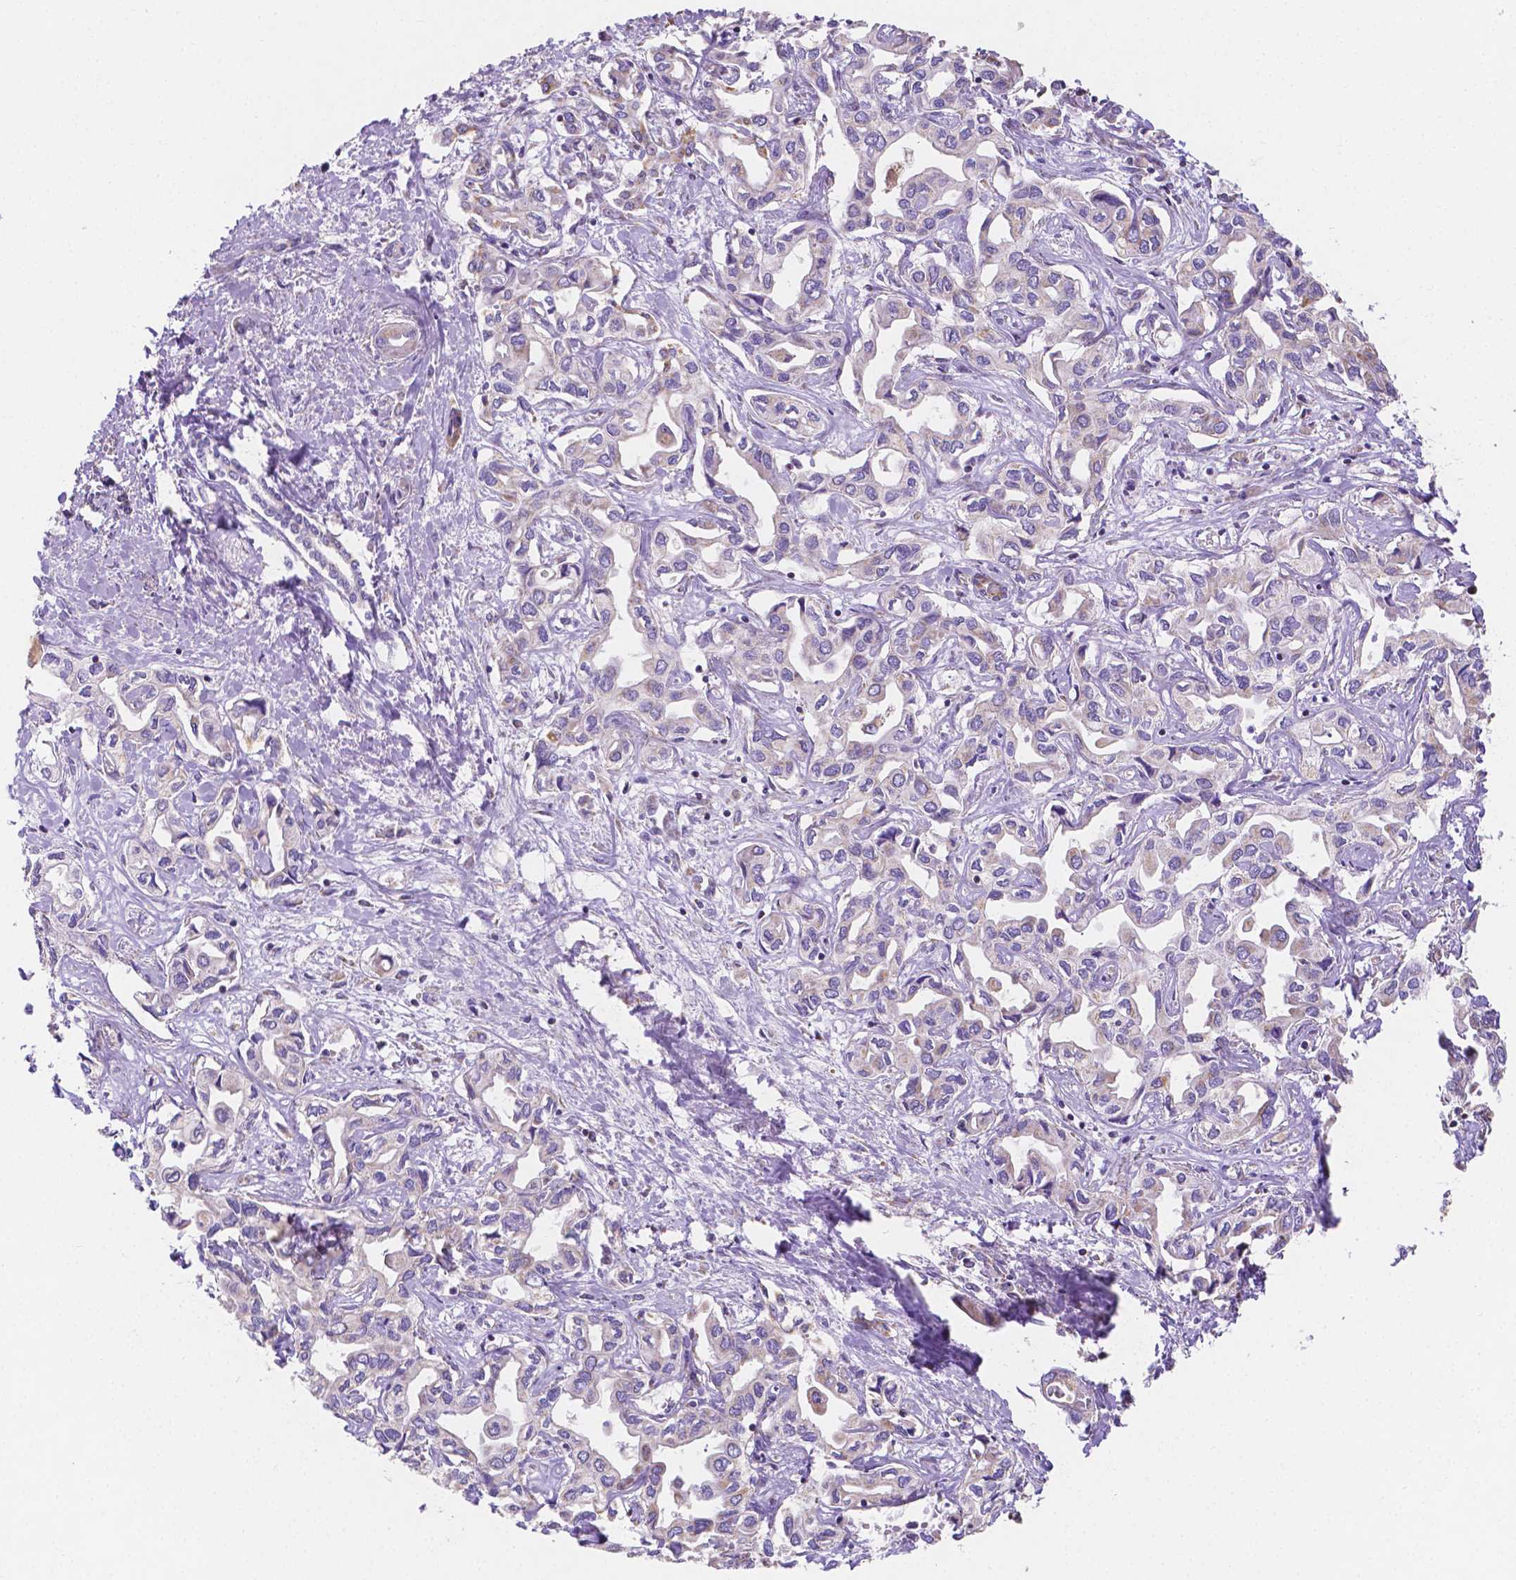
{"staining": {"intensity": "weak", "quantity": "<25%", "location": "cytoplasmic/membranous"}, "tissue": "liver cancer", "cell_type": "Tumor cells", "image_type": "cancer", "snomed": [{"axis": "morphology", "description": "Cholangiocarcinoma"}, {"axis": "topography", "description": "Liver"}], "caption": "High magnification brightfield microscopy of liver cancer (cholangiocarcinoma) stained with DAB (3,3'-diaminobenzidine) (brown) and counterstained with hematoxylin (blue): tumor cells show no significant positivity. The staining is performed using DAB (3,3'-diaminobenzidine) brown chromogen with nuclei counter-stained in using hematoxylin.", "gene": "SGTB", "patient": {"sex": "female", "age": 64}}